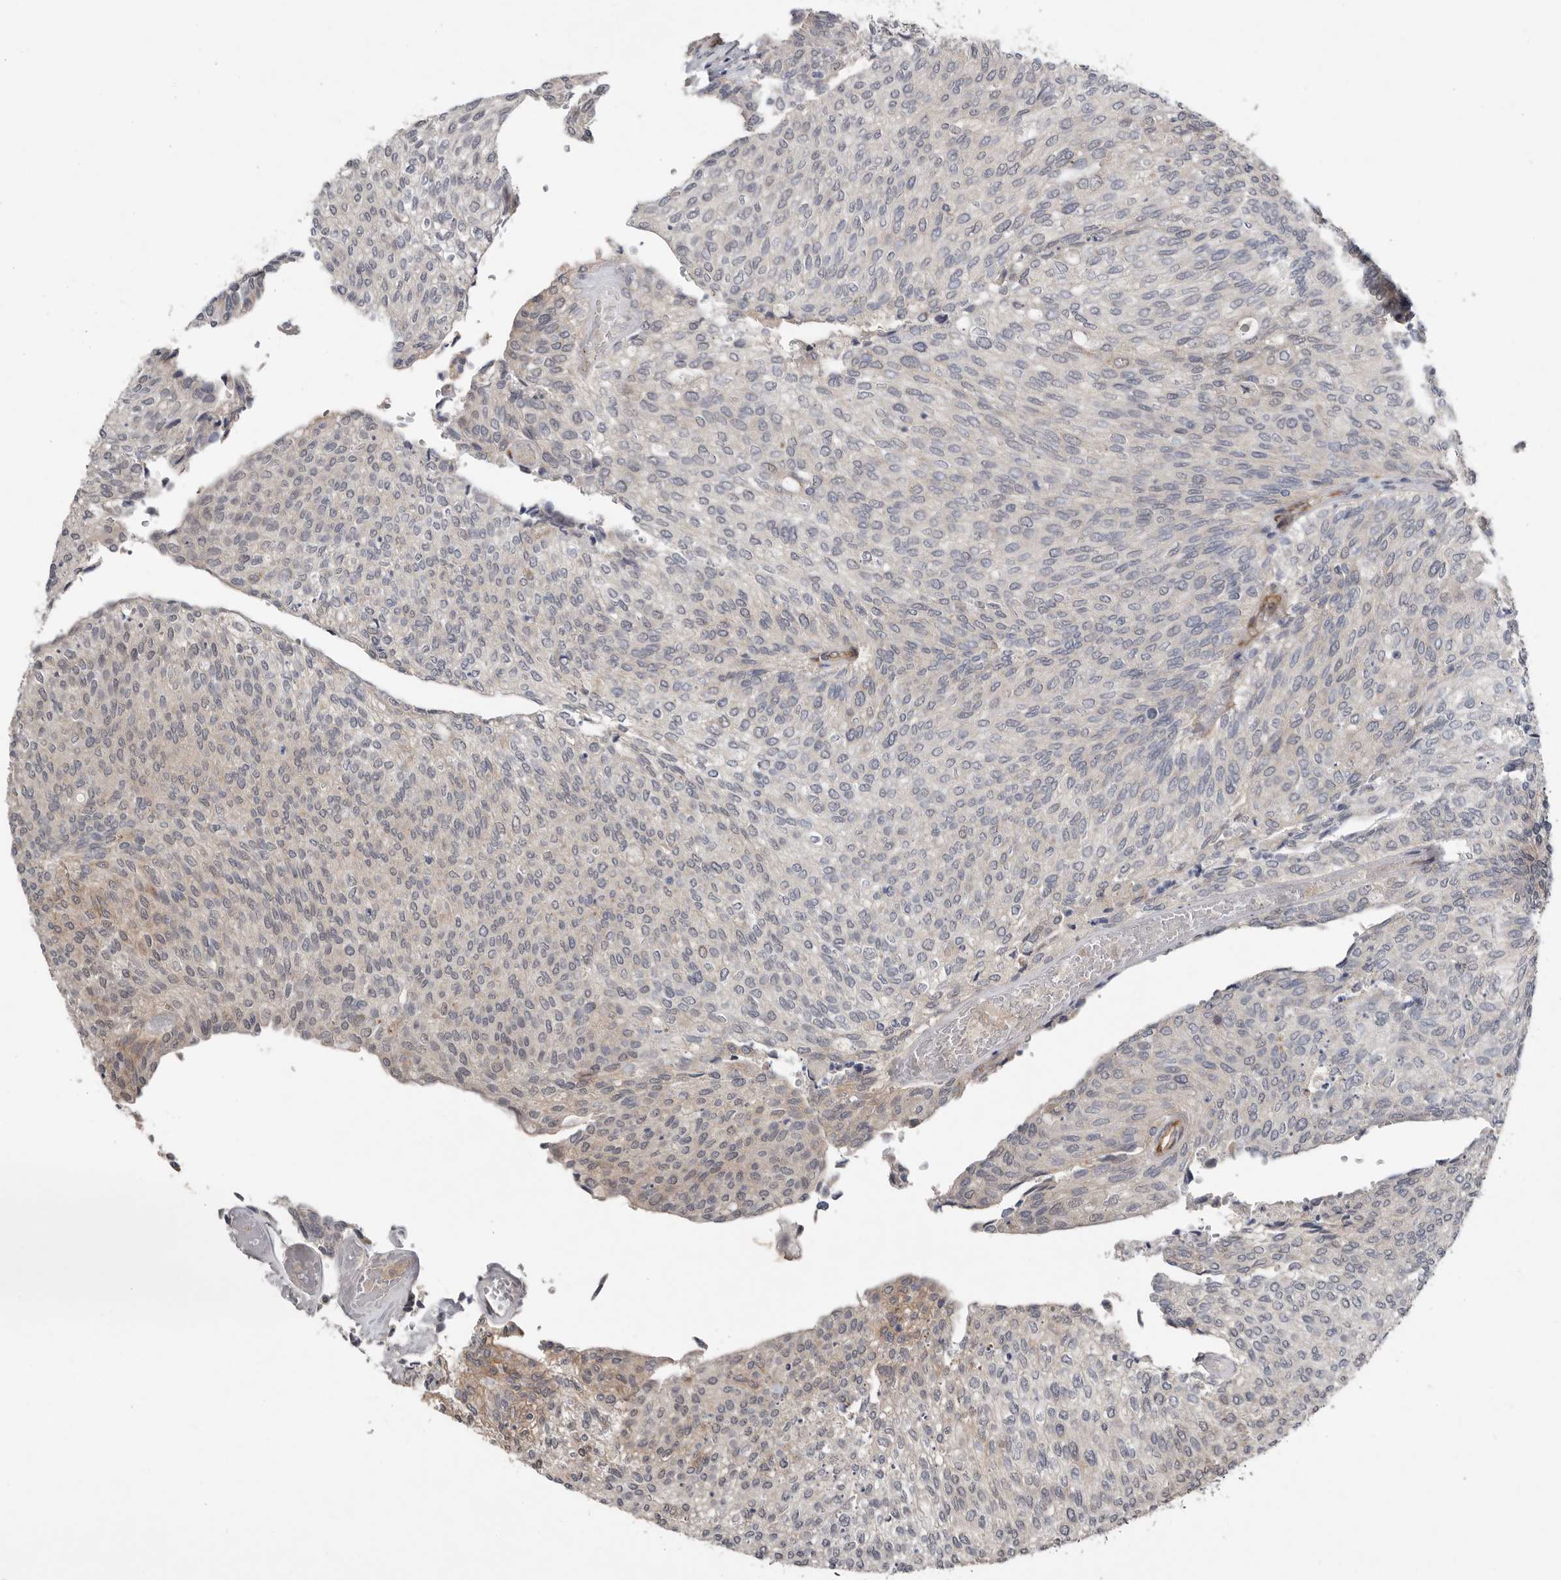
{"staining": {"intensity": "weak", "quantity": "<25%", "location": "cytoplasmic/membranous"}, "tissue": "urothelial cancer", "cell_type": "Tumor cells", "image_type": "cancer", "snomed": [{"axis": "morphology", "description": "Urothelial carcinoma, Low grade"}, {"axis": "topography", "description": "Urinary bladder"}], "caption": "Histopathology image shows no significant protein positivity in tumor cells of urothelial cancer.", "gene": "RANBP17", "patient": {"sex": "female", "age": 79}}